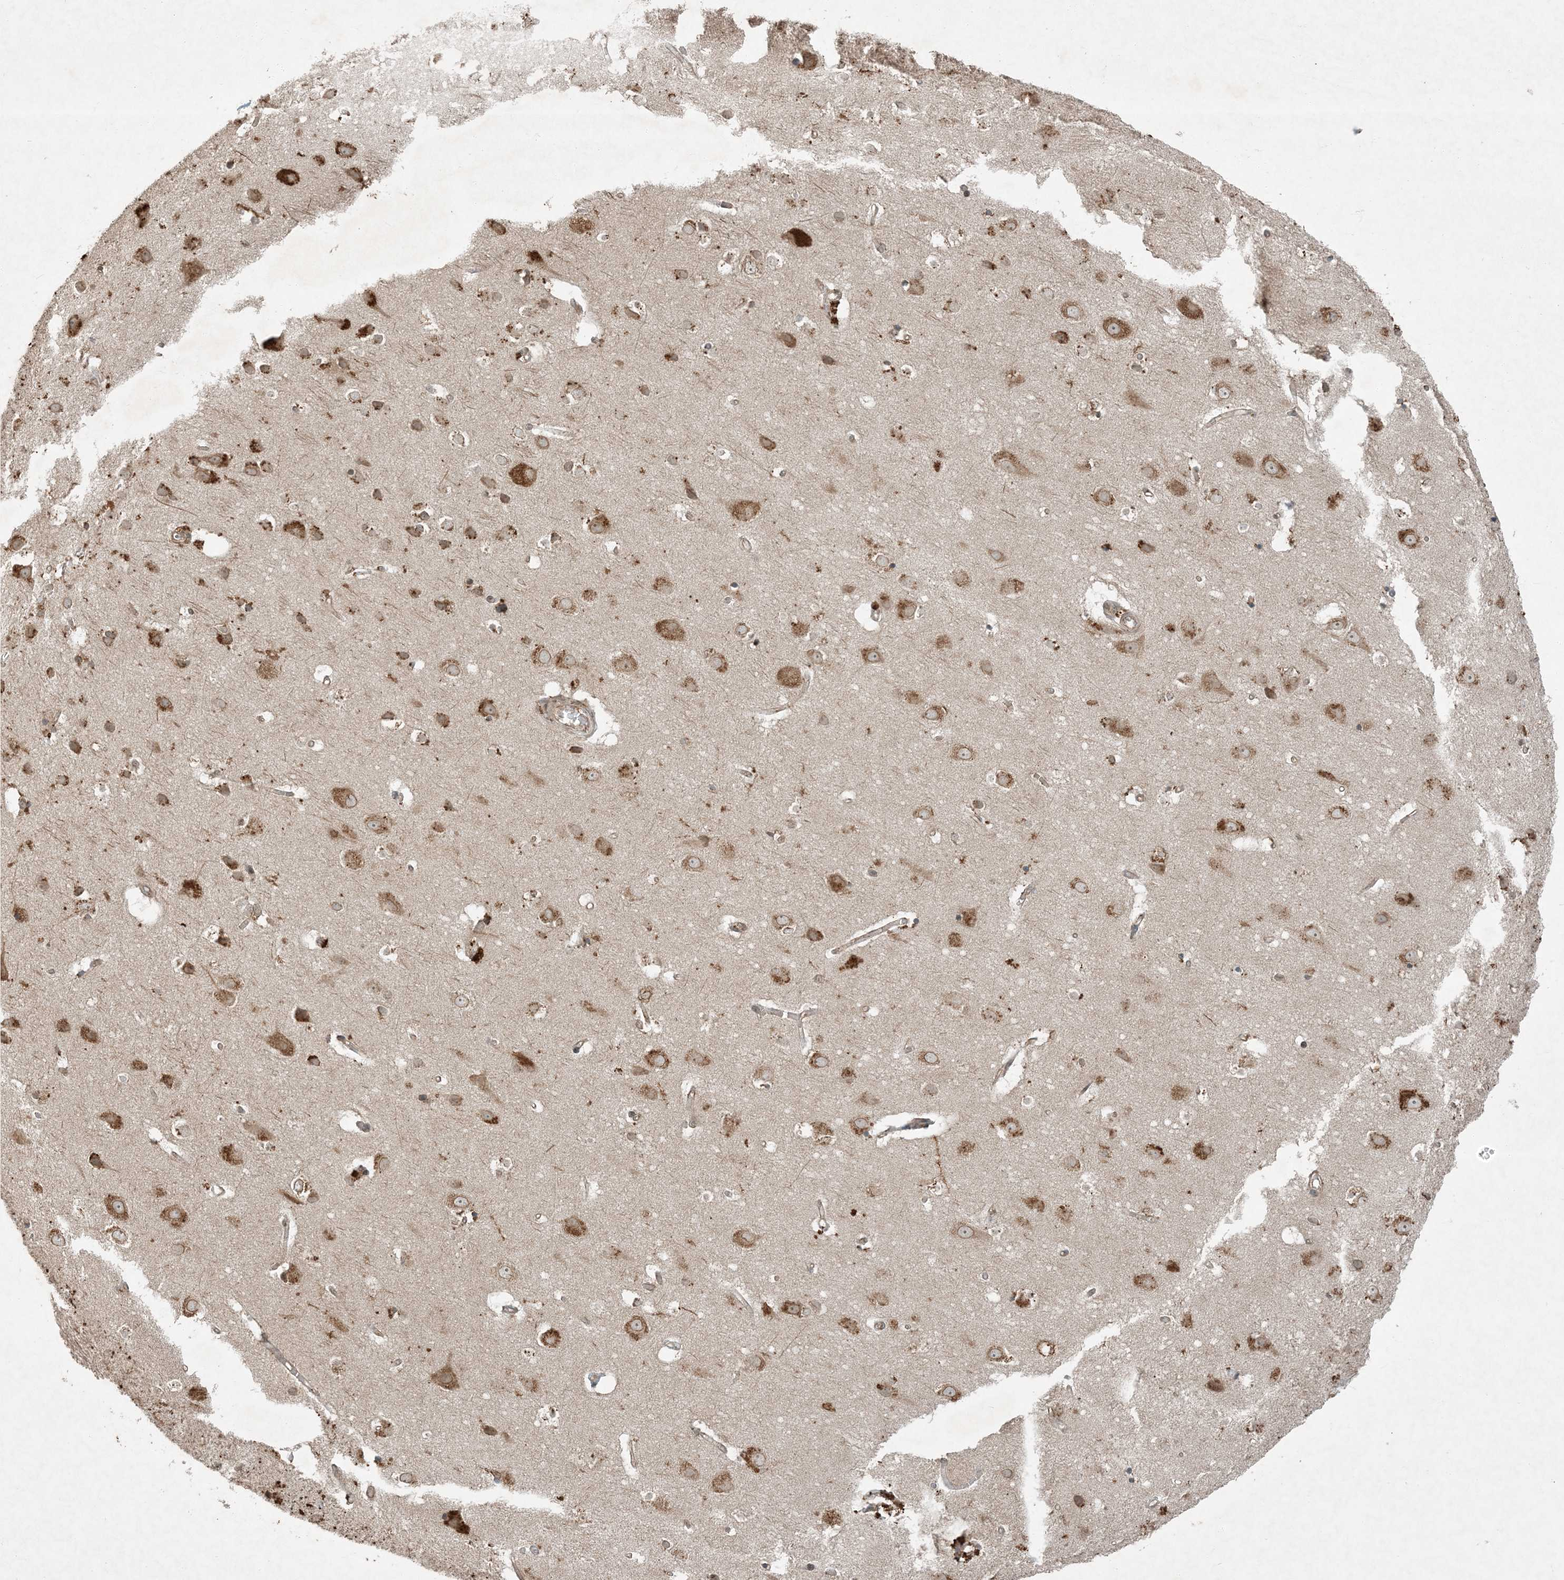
{"staining": {"intensity": "weak", "quantity": "25%-75%", "location": "cytoplasmic/membranous"}, "tissue": "cerebral cortex", "cell_type": "Endothelial cells", "image_type": "normal", "snomed": [{"axis": "morphology", "description": "Normal tissue, NOS"}, {"axis": "topography", "description": "Cerebral cortex"}], "caption": "IHC staining of benign cerebral cortex, which shows low levels of weak cytoplasmic/membranous staining in approximately 25%-75% of endothelial cells indicating weak cytoplasmic/membranous protein expression. The staining was performed using DAB (3,3'-diaminobenzidine) (brown) for protein detection and nuclei were counterstained in hematoxylin (blue).", "gene": "COMMD8", "patient": {"sex": "male", "age": 54}}